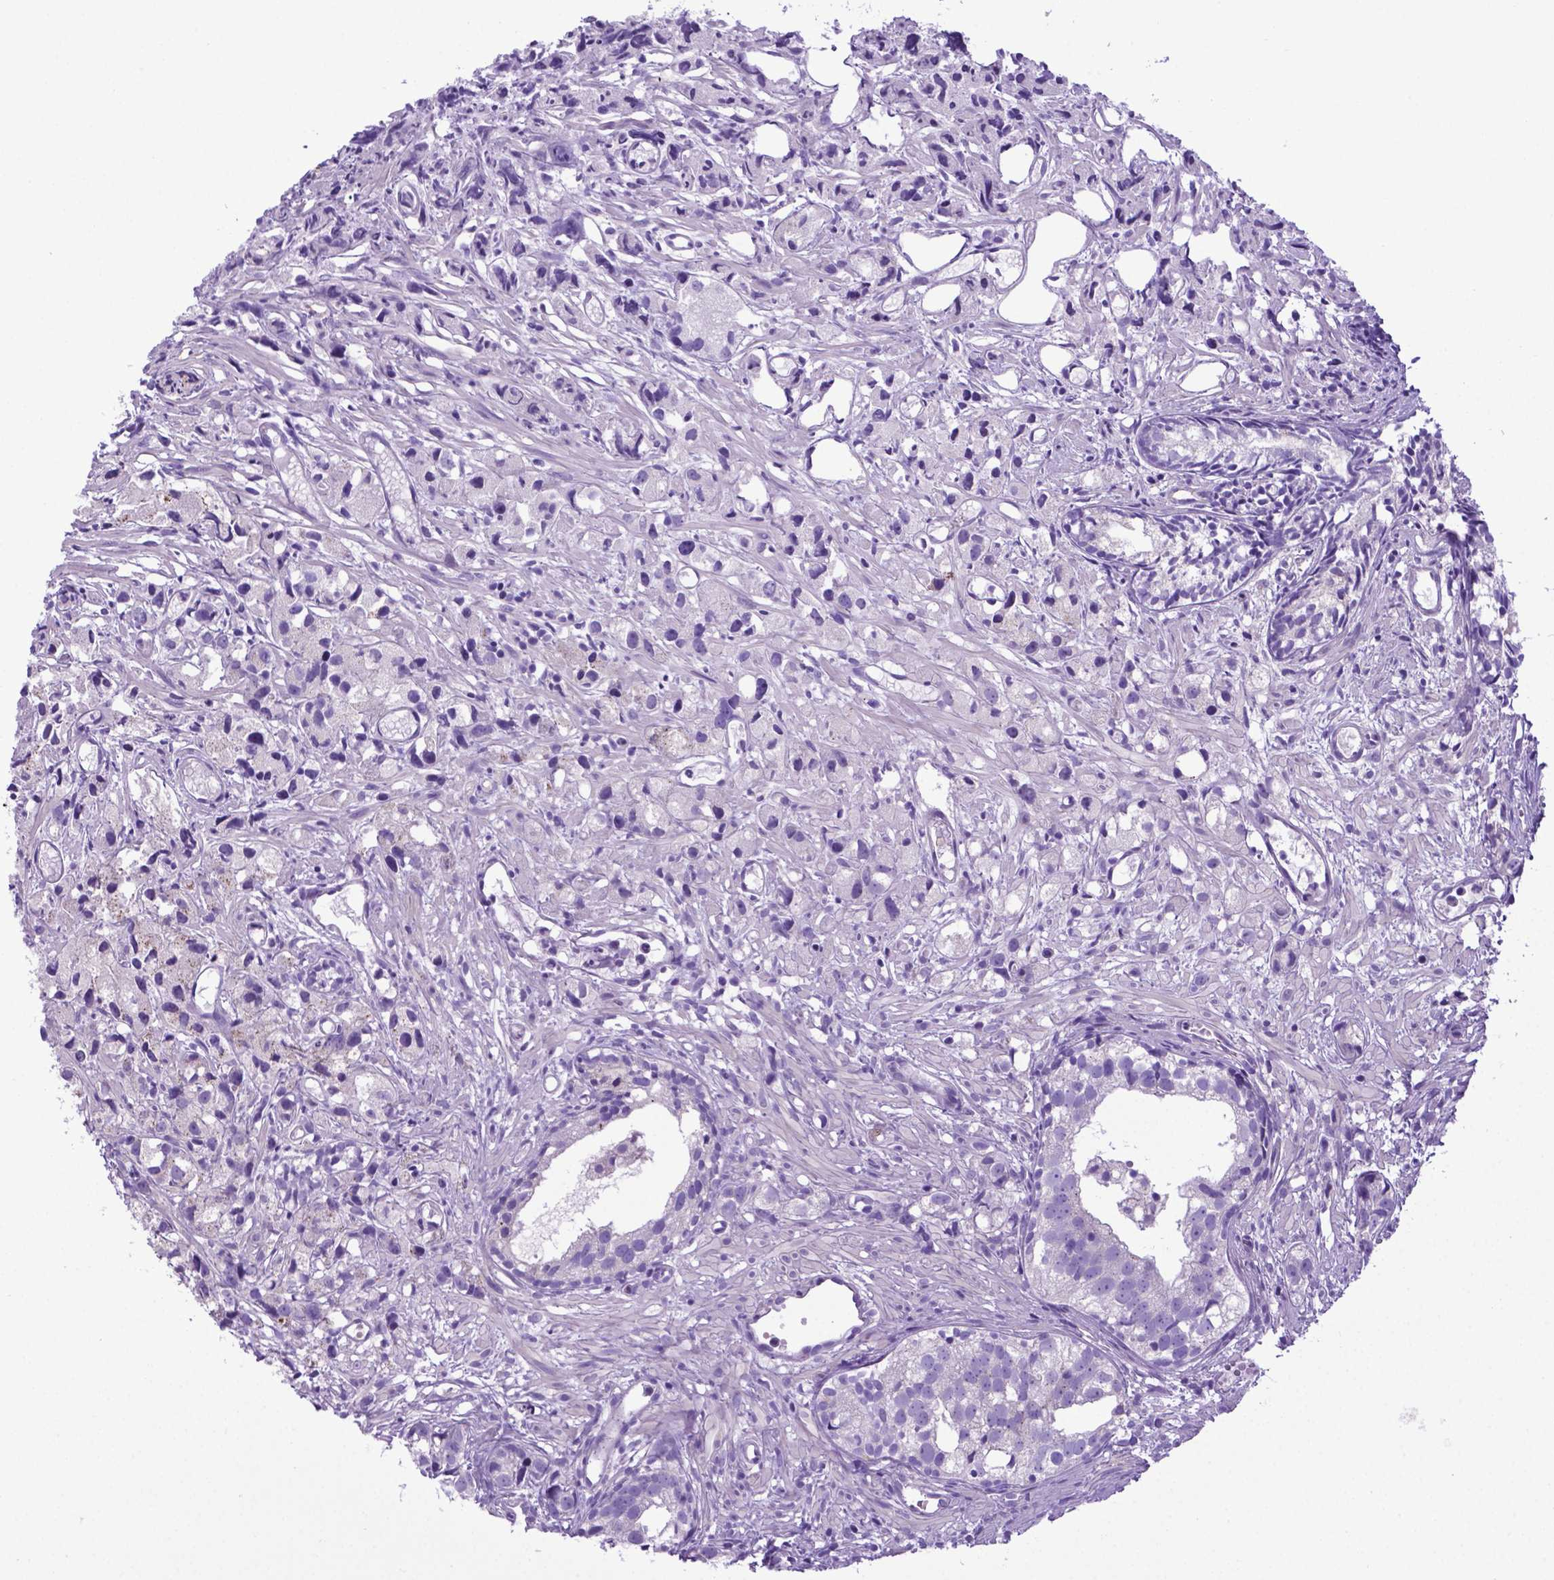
{"staining": {"intensity": "negative", "quantity": "none", "location": "none"}, "tissue": "prostate cancer", "cell_type": "Tumor cells", "image_type": "cancer", "snomed": [{"axis": "morphology", "description": "Adenocarcinoma, High grade"}, {"axis": "topography", "description": "Prostate"}], "caption": "The histopathology image shows no staining of tumor cells in prostate high-grade adenocarcinoma.", "gene": "ADRA2B", "patient": {"sex": "male", "age": 68}}